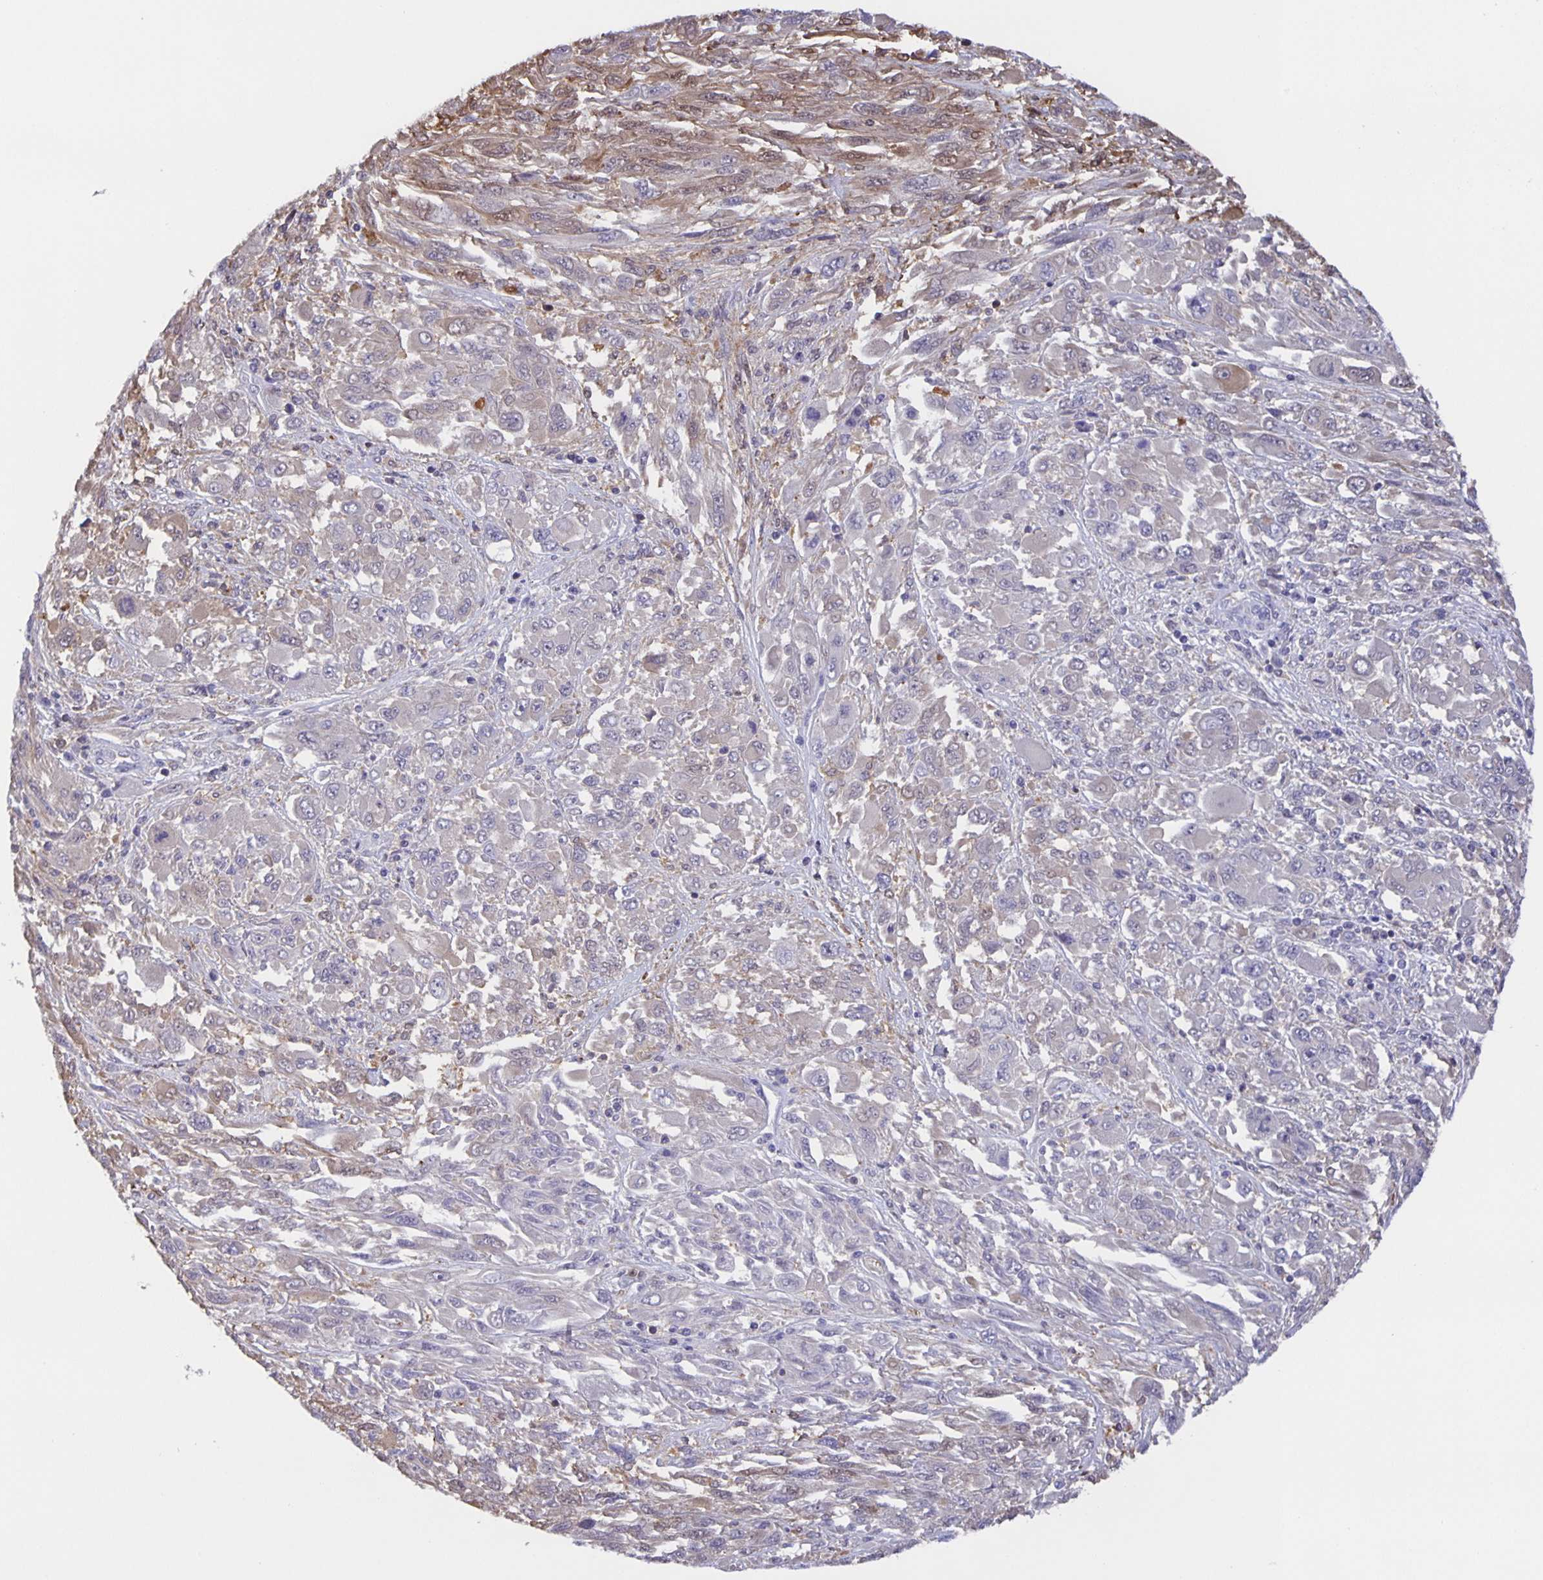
{"staining": {"intensity": "weak", "quantity": "<25%", "location": "cytoplasmic/membranous"}, "tissue": "melanoma", "cell_type": "Tumor cells", "image_type": "cancer", "snomed": [{"axis": "morphology", "description": "Malignant melanoma, NOS"}, {"axis": "topography", "description": "Skin"}], "caption": "Immunohistochemistry (IHC) of malignant melanoma demonstrates no expression in tumor cells.", "gene": "MARCHF6", "patient": {"sex": "female", "age": 91}}